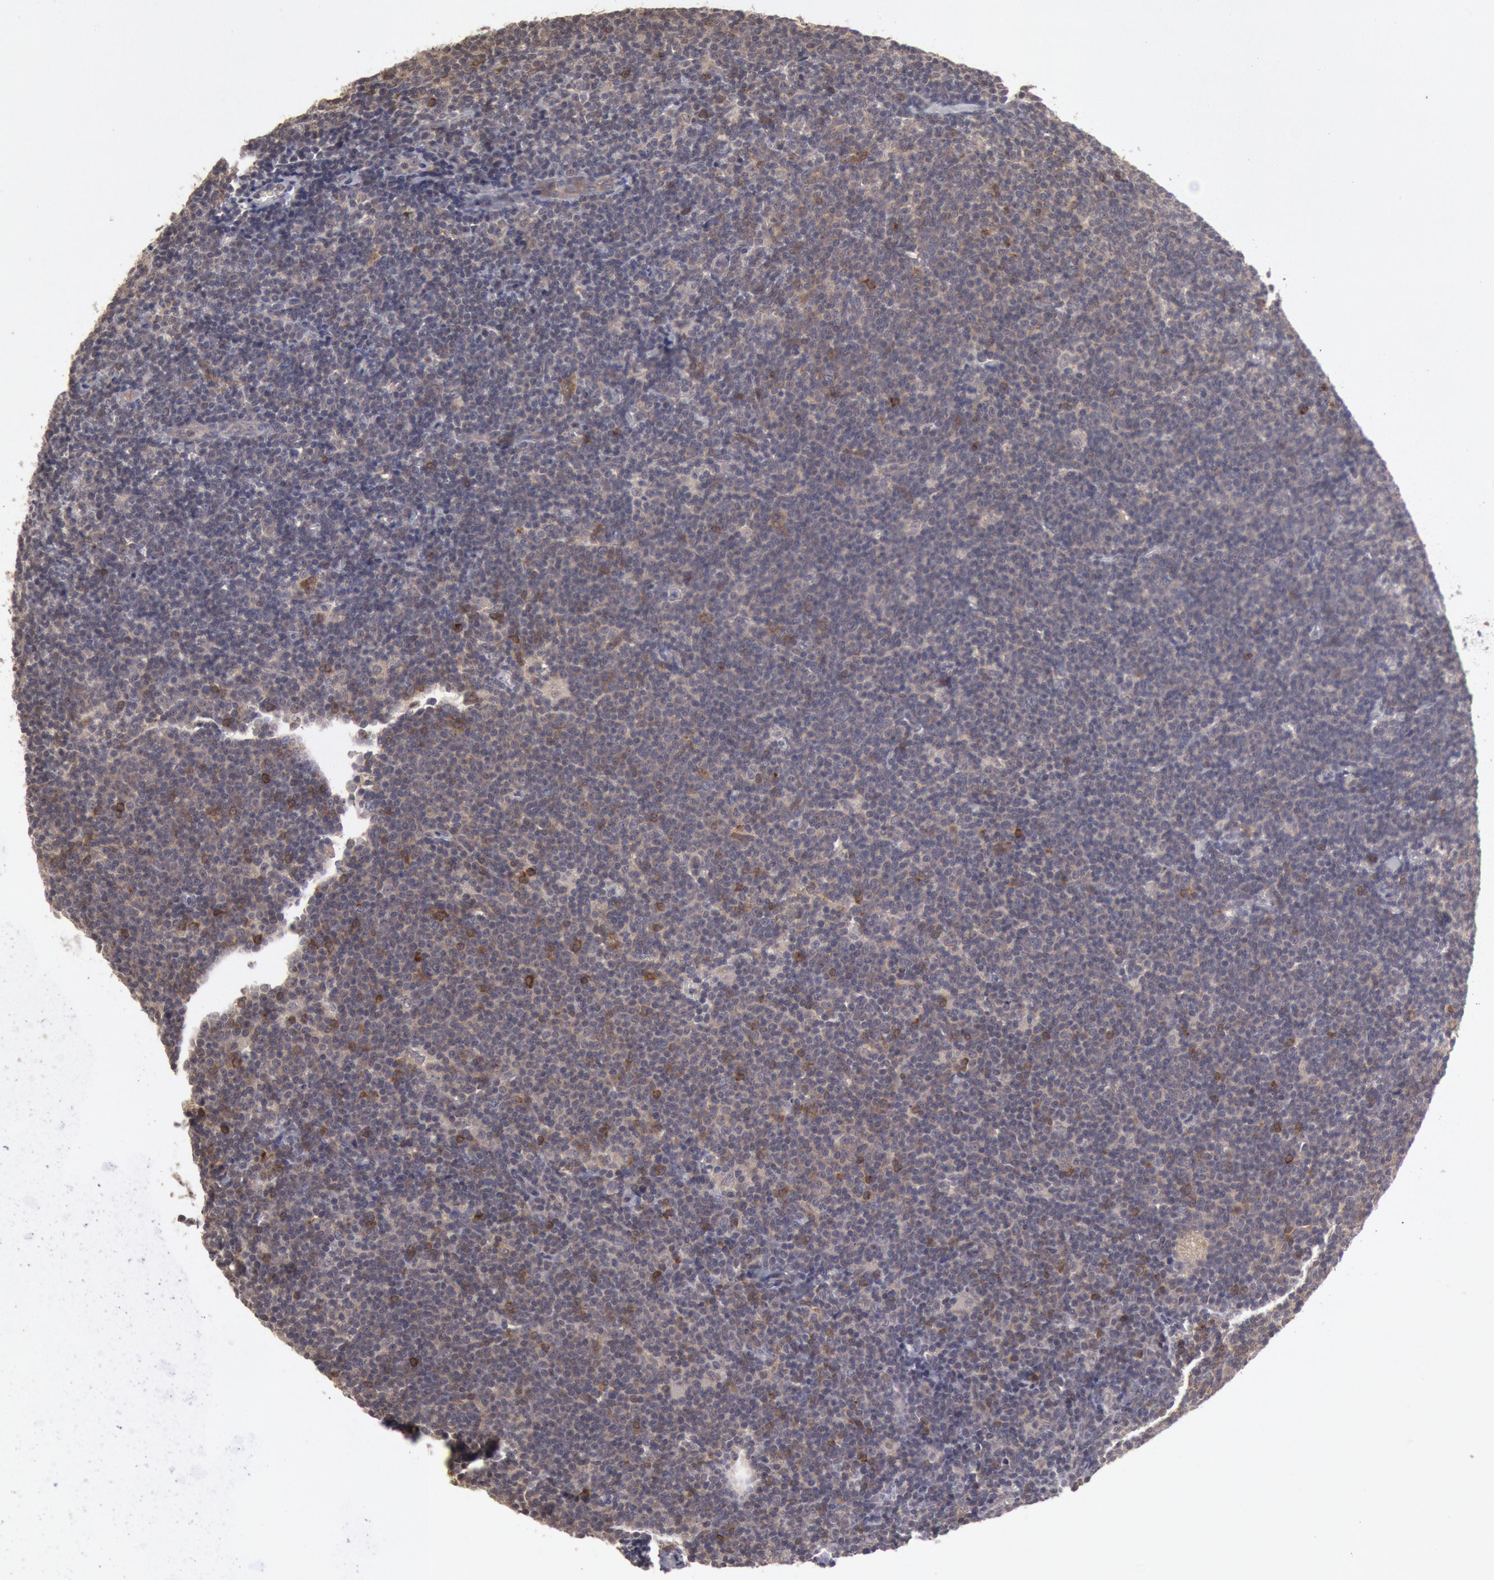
{"staining": {"intensity": "negative", "quantity": "none", "location": "none"}, "tissue": "lymphoma", "cell_type": "Tumor cells", "image_type": "cancer", "snomed": [{"axis": "morphology", "description": "Malignant lymphoma, non-Hodgkin's type, Low grade"}, {"axis": "topography", "description": "Lymph node"}], "caption": "Immunohistochemistry (IHC) image of neoplastic tissue: lymphoma stained with DAB (3,3'-diaminobenzidine) exhibits no significant protein staining in tumor cells.", "gene": "ZFP36L1", "patient": {"sex": "male", "age": 65}}